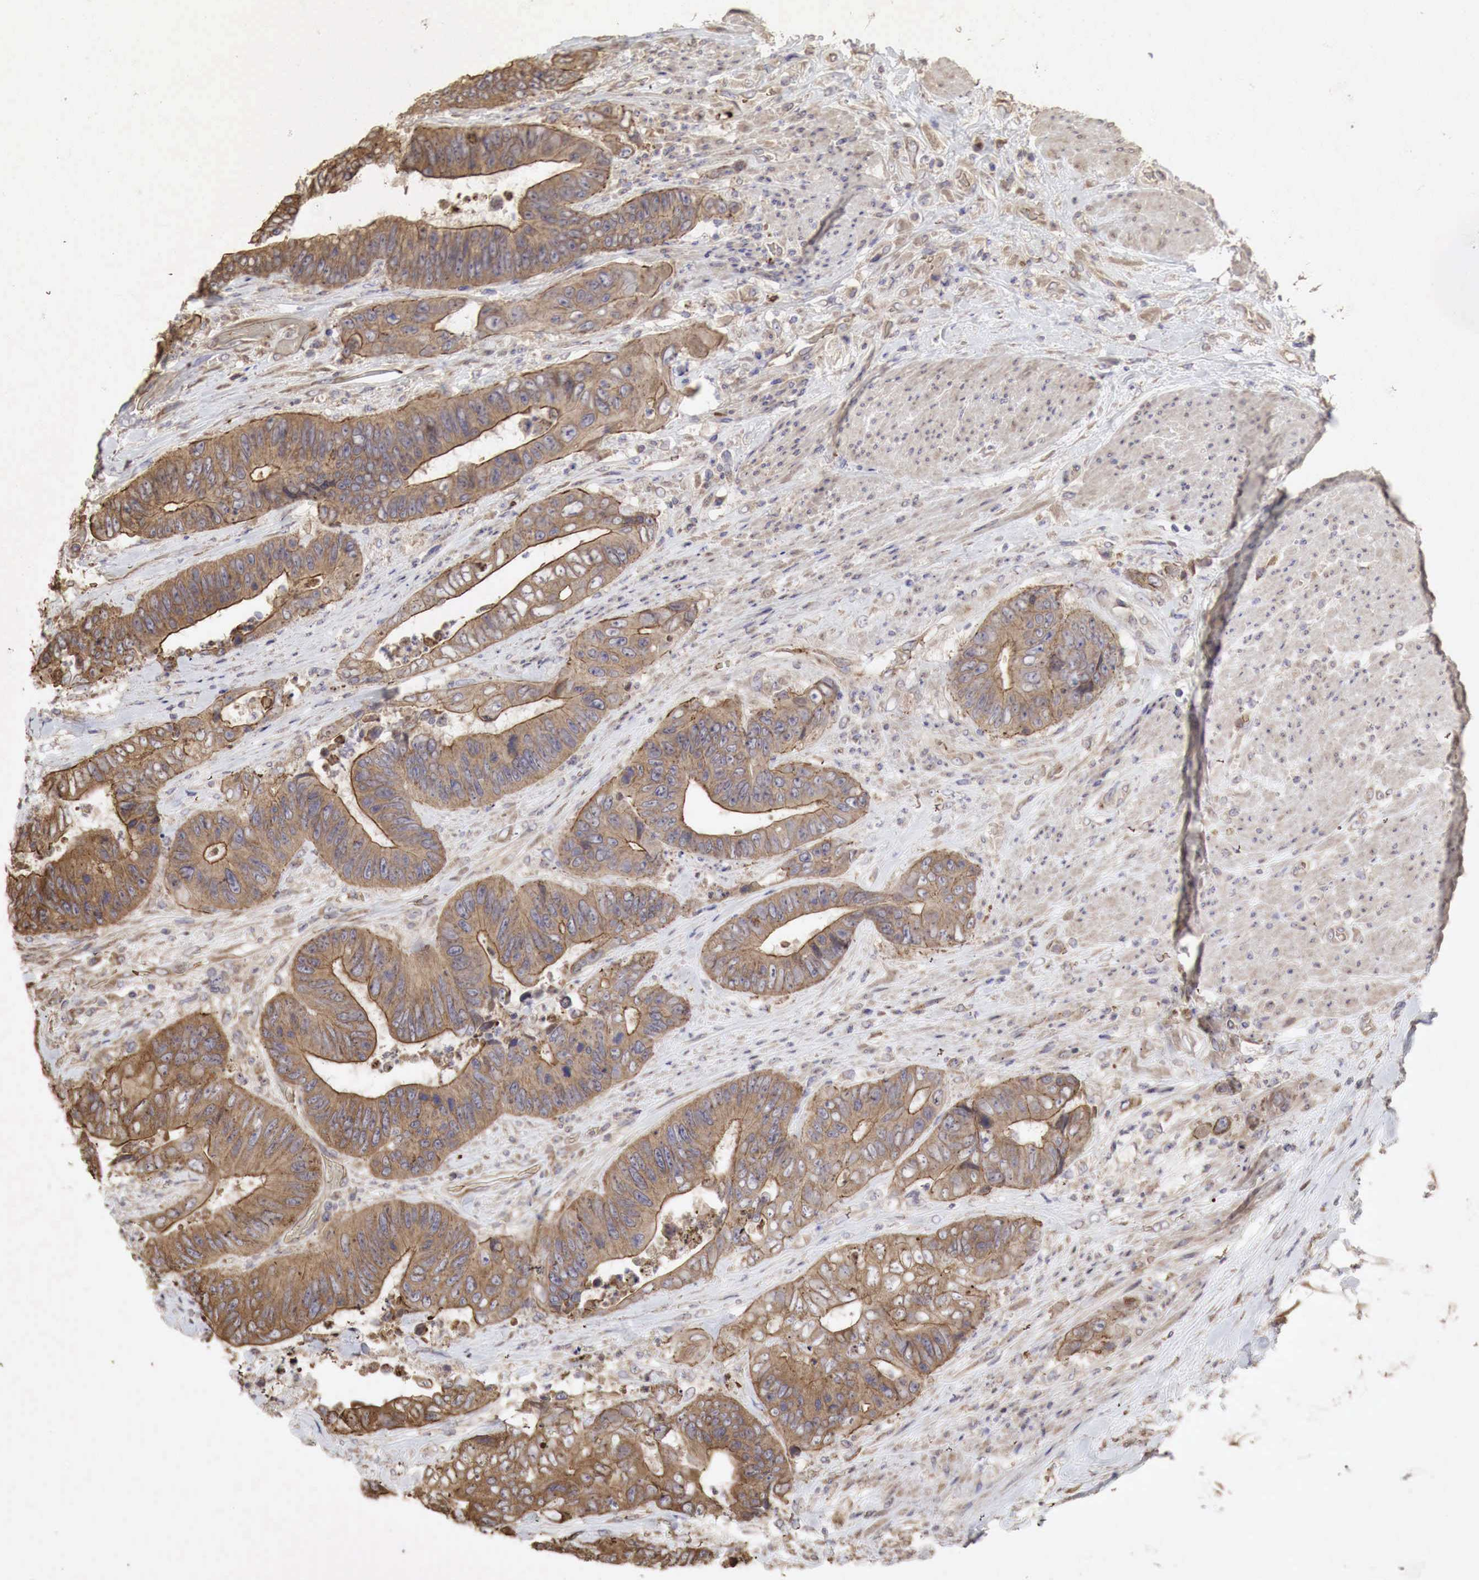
{"staining": {"intensity": "moderate", "quantity": ">75%", "location": "cytoplasmic/membranous"}, "tissue": "colorectal cancer", "cell_type": "Tumor cells", "image_type": "cancer", "snomed": [{"axis": "morphology", "description": "Adenocarcinoma, NOS"}, {"axis": "topography", "description": "Rectum"}], "caption": "Immunohistochemistry (DAB (3,3'-diaminobenzidine)) staining of human colorectal cancer (adenocarcinoma) shows moderate cytoplasmic/membranous protein expression in approximately >75% of tumor cells.", "gene": "PABPC5", "patient": {"sex": "female", "age": 65}}